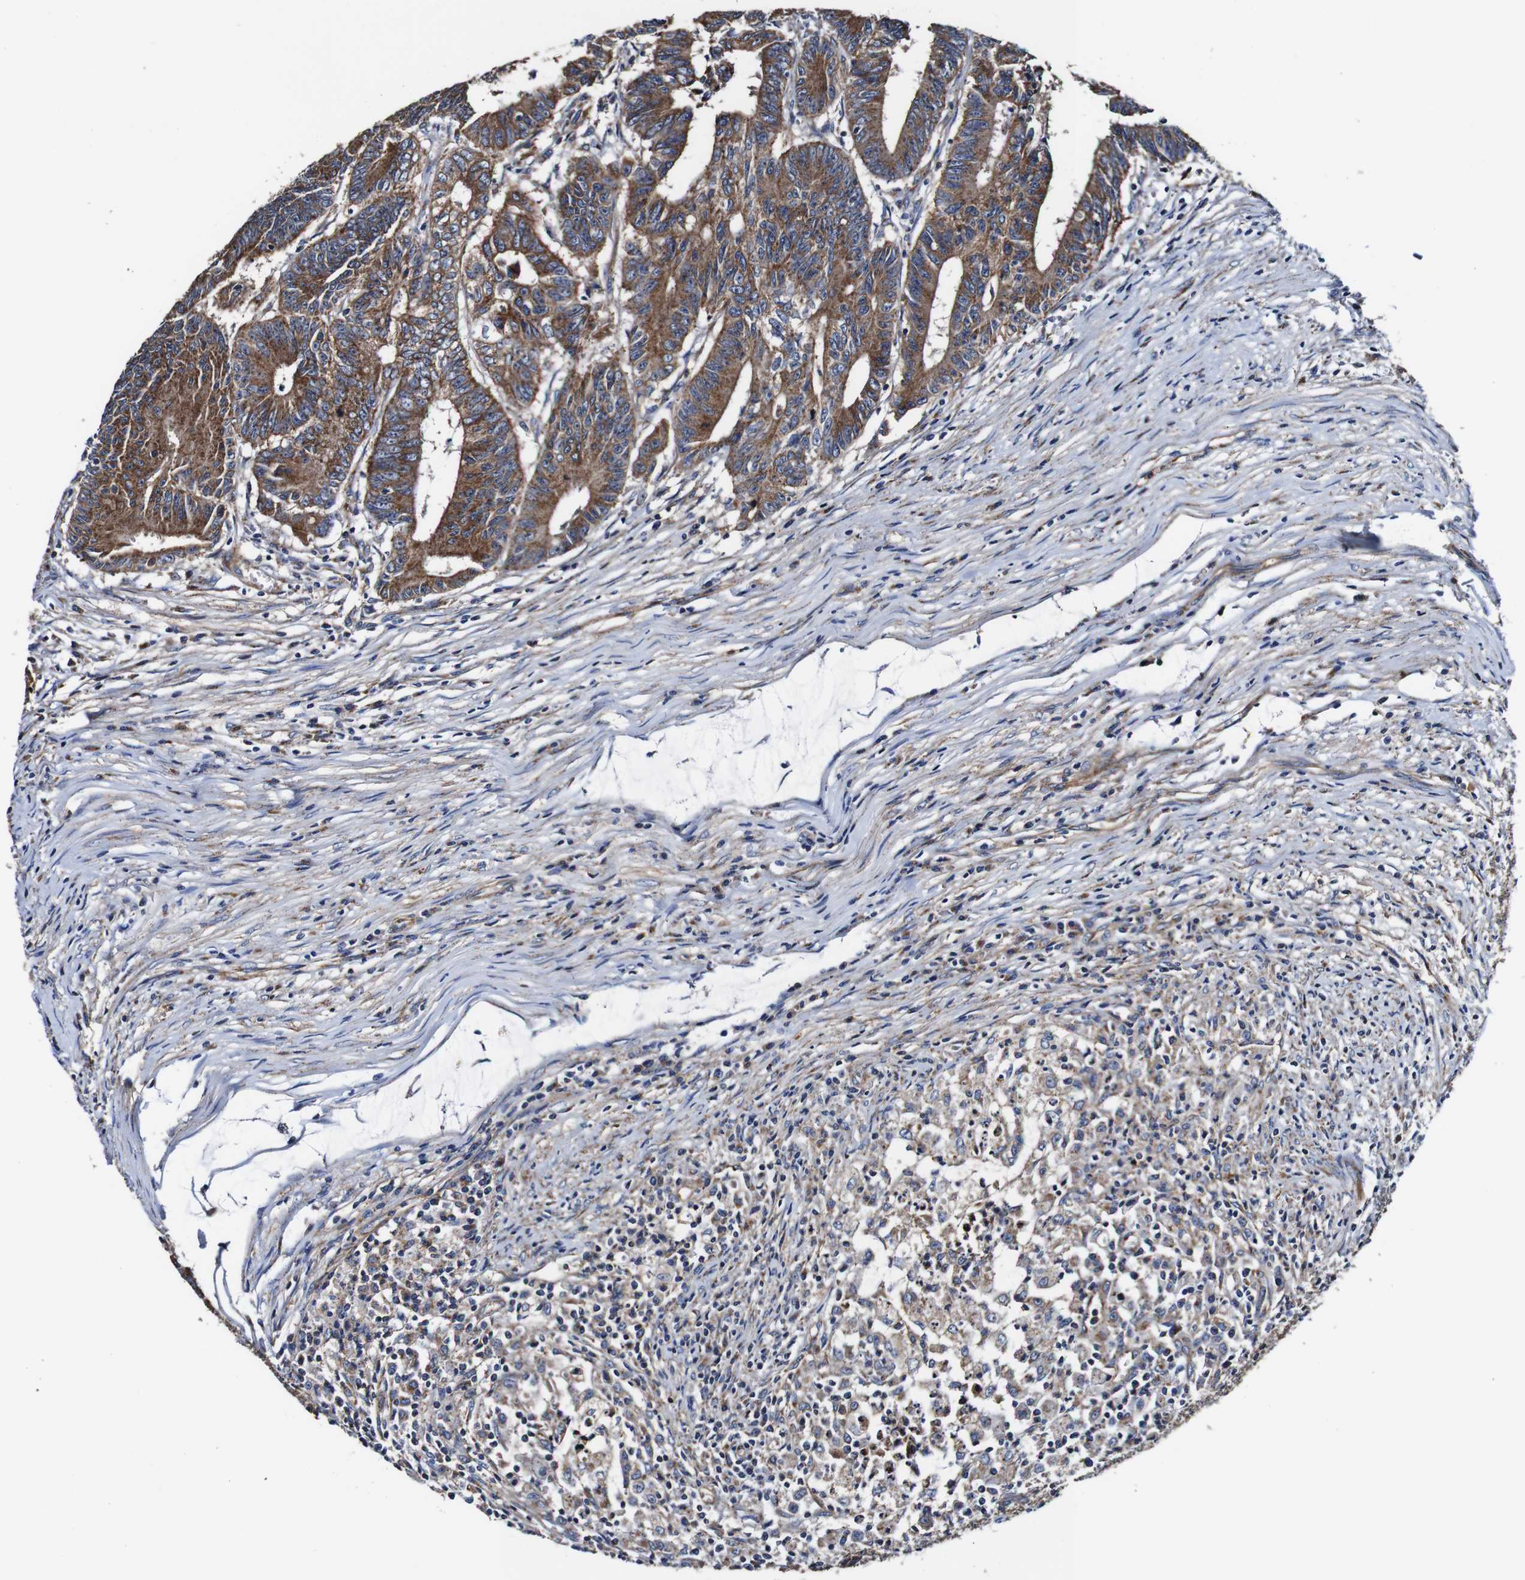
{"staining": {"intensity": "moderate", "quantity": ">75%", "location": "cytoplasmic/membranous"}, "tissue": "colorectal cancer", "cell_type": "Tumor cells", "image_type": "cancer", "snomed": [{"axis": "morphology", "description": "Adenocarcinoma, NOS"}, {"axis": "topography", "description": "Colon"}], "caption": "An immunohistochemistry histopathology image of neoplastic tissue is shown. Protein staining in brown highlights moderate cytoplasmic/membranous positivity in colorectal adenocarcinoma within tumor cells. Immunohistochemistry stains the protein in brown and the nuclei are stained blue.", "gene": "PDCD6IP", "patient": {"sex": "male", "age": 45}}